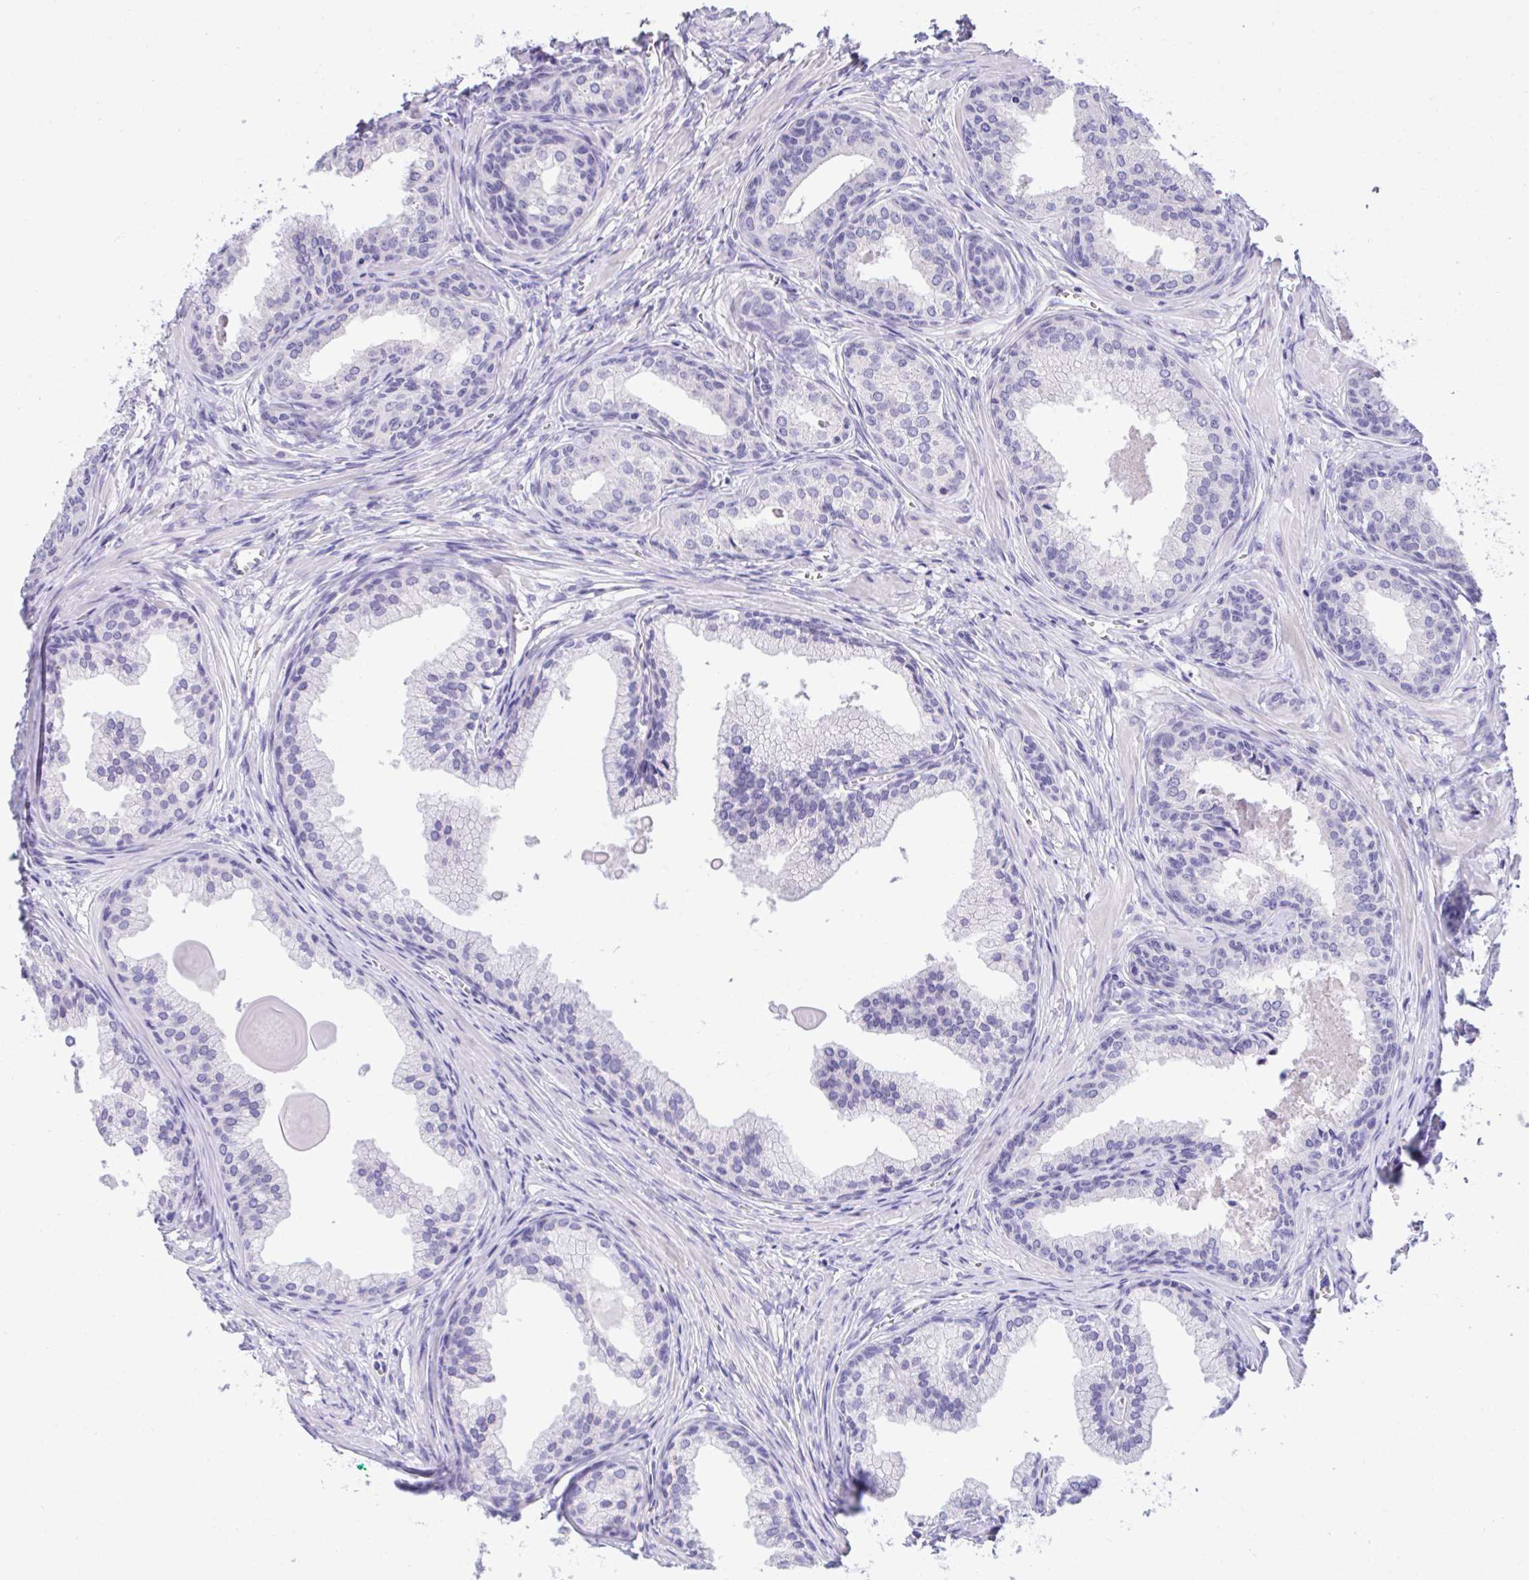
{"staining": {"intensity": "negative", "quantity": "none", "location": "none"}, "tissue": "prostate cancer", "cell_type": "Tumor cells", "image_type": "cancer", "snomed": [{"axis": "morphology", "description": "Adenocarcinoma, High grade"}, {"axis": "topography", "description": "Prostate"}], "caption": "Human adenocarcinoma (high-grade) (prostate) stained for a protein using IHC reveals no positivity in tumor cells.", "gene": "TMCO5A", "patient": {"sex": "male", "age": 68}}